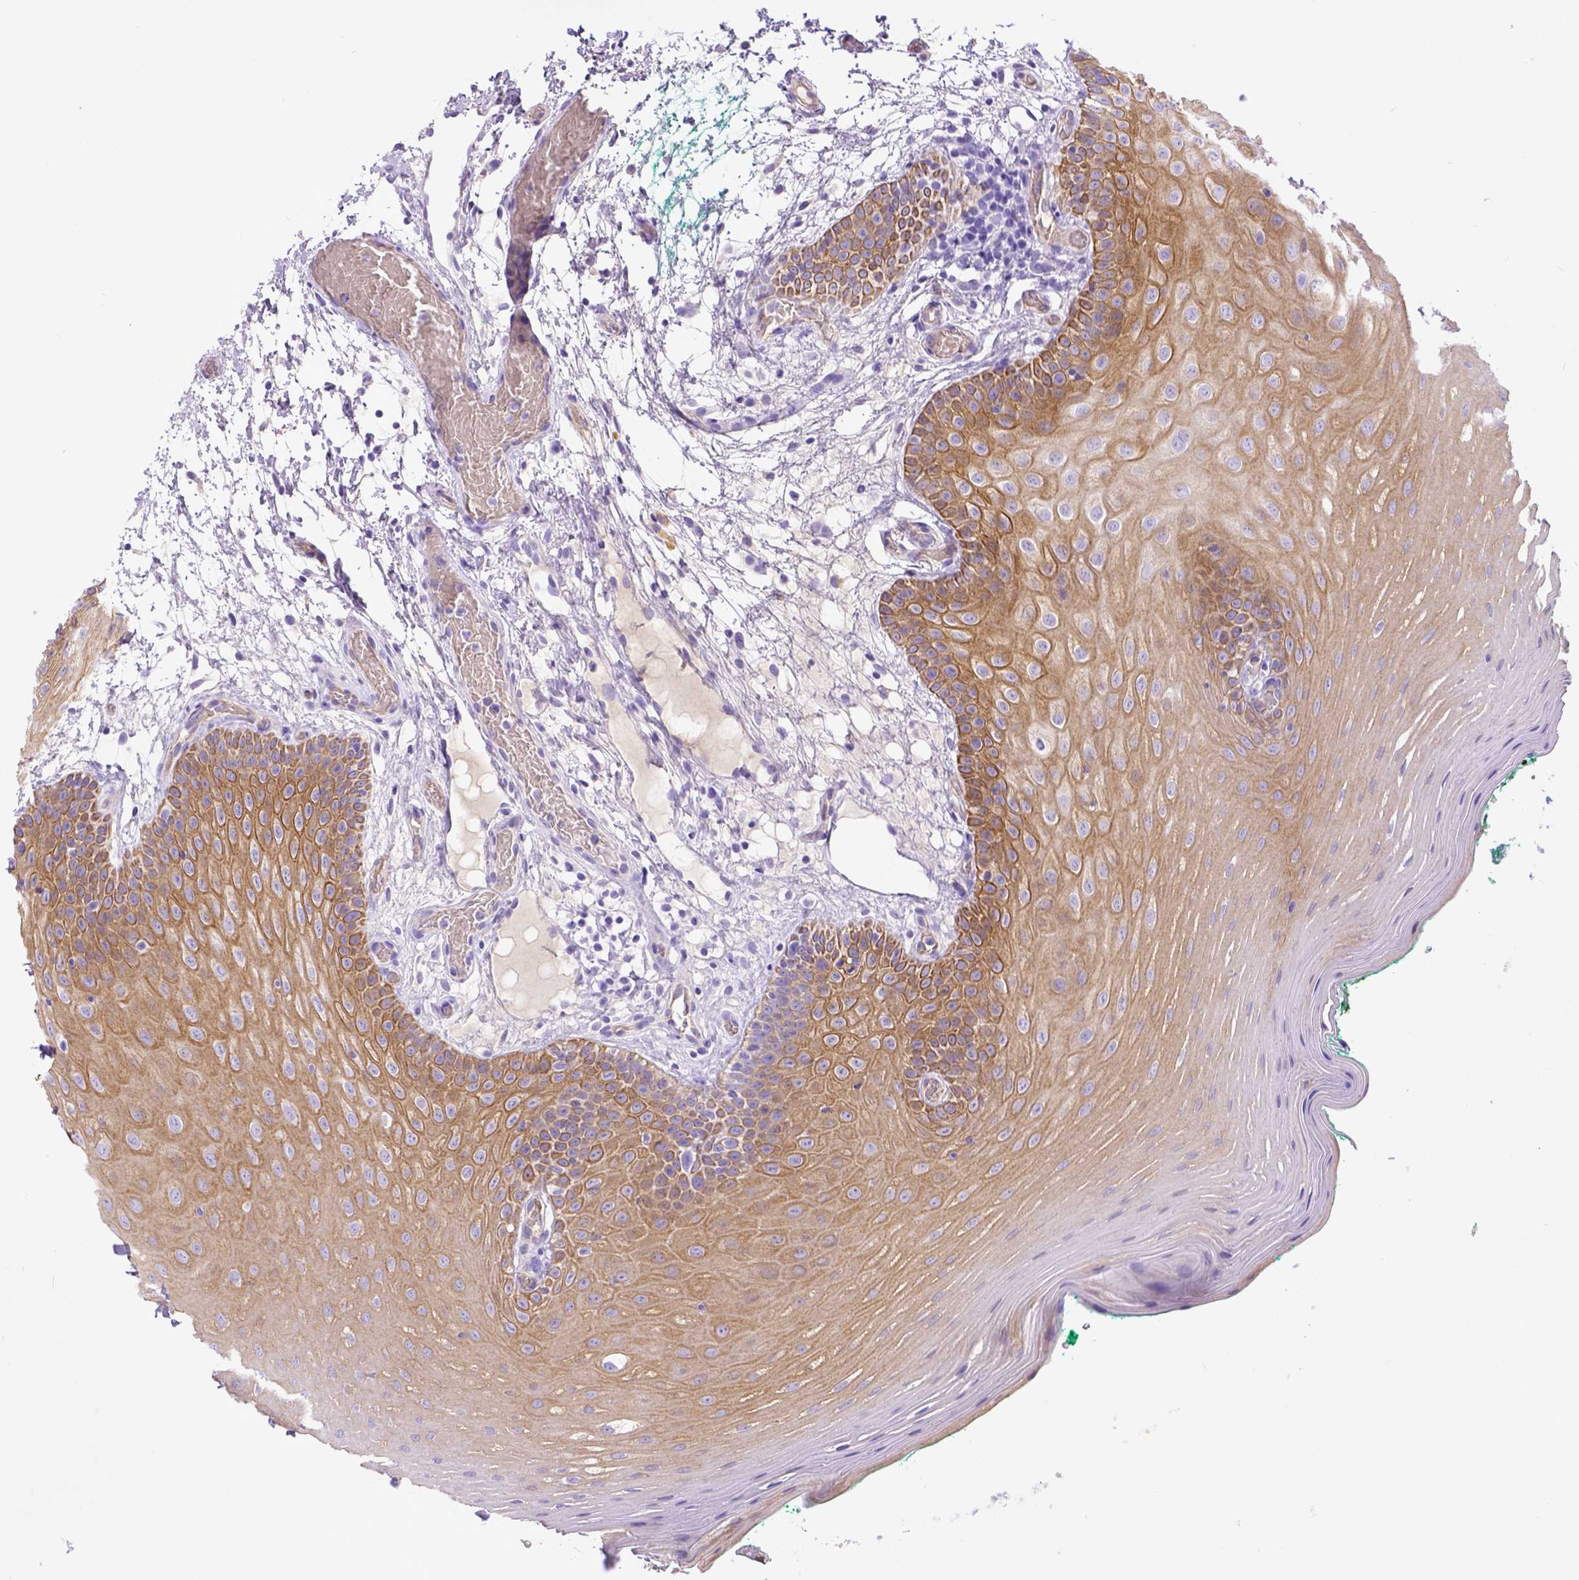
{"staining": {"intensity": "weak", "quantity": ">75%", "location": "cytoplasmic/membranous"}, "tissue": "oral mucosa", "cell_type": "Squamous epithelial cells", "image_type": "normal", "snomed": [{"axis": "morphology", "description": "Normal tissue, NOS"}, {"axis": "morphology", "description": "Squamous cell carcinoma, NOS"}, {"axis": "topography", "description": "Oral tissue"}, {"axis": "topography", "description": "Head-Neck"}], "caption": "A brown stain labels weak cytoplasmic/membranous staining of a protein in squamous epithelial cells of benign oral mucosa.", "gene": "LRRC18", "patient": {"sex": "male", "age": 78}}